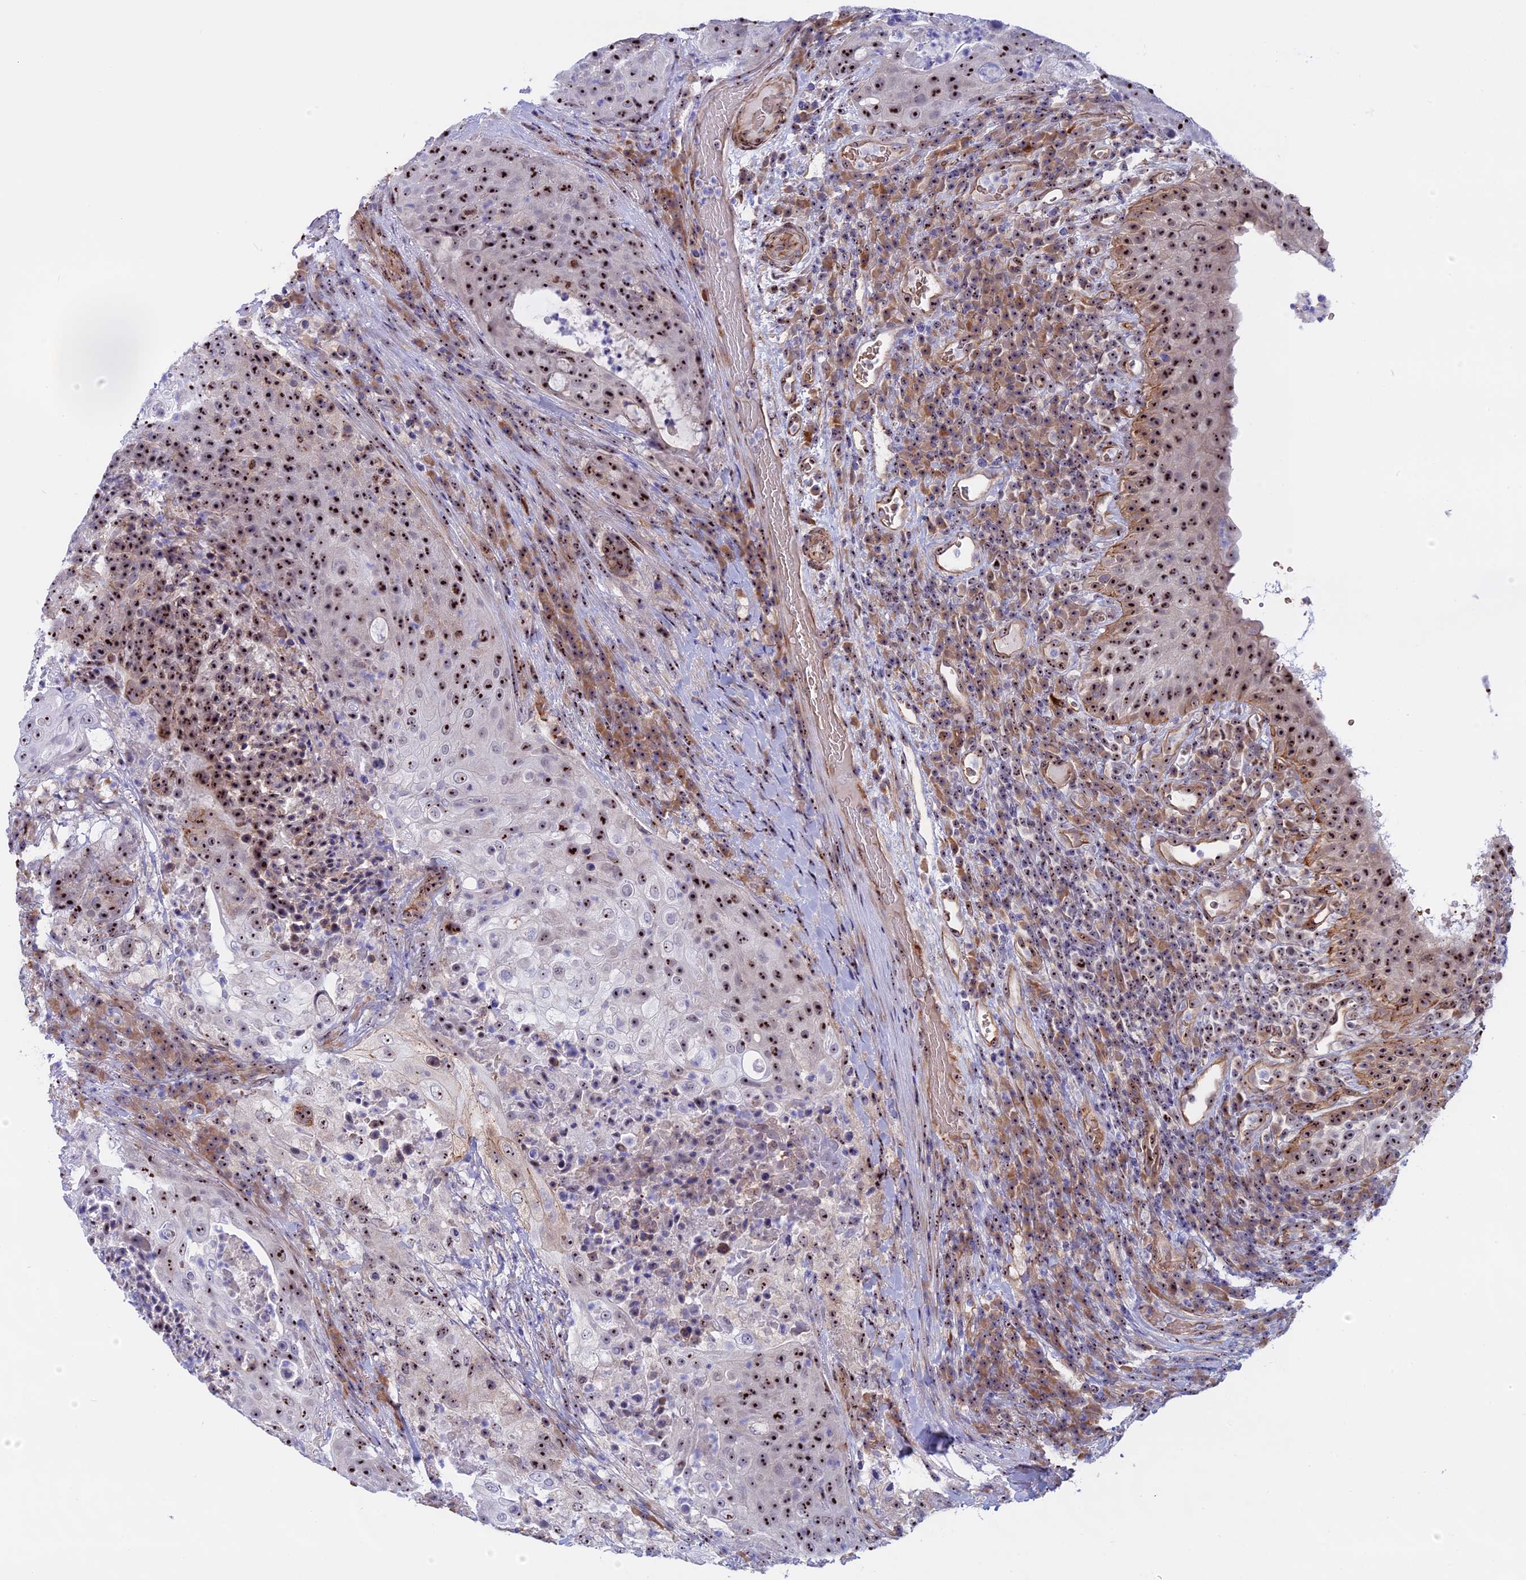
{"staining": {"intensity": "strong", "quantity": ">75%", "location": "nuclear"}, "tissue": "urothelial cancer", "cell_type": "Tumor cells", "image_type": "cancer", "snomed": [{"axis": "morphology", "description": "Urothelial carcinoma, High grade"}, {"axis": "topography", "description": "Urinary bladder"}], "caption": "Immunohistochemical staining of urothelial cancer exhibits high levels of strong nuclear staining in about >75% of tumor cells. (IHC, brightfield microscopy, high magnification).", "gene": "DBNDD1", "patient": {"sex": "female", "age": 63}}